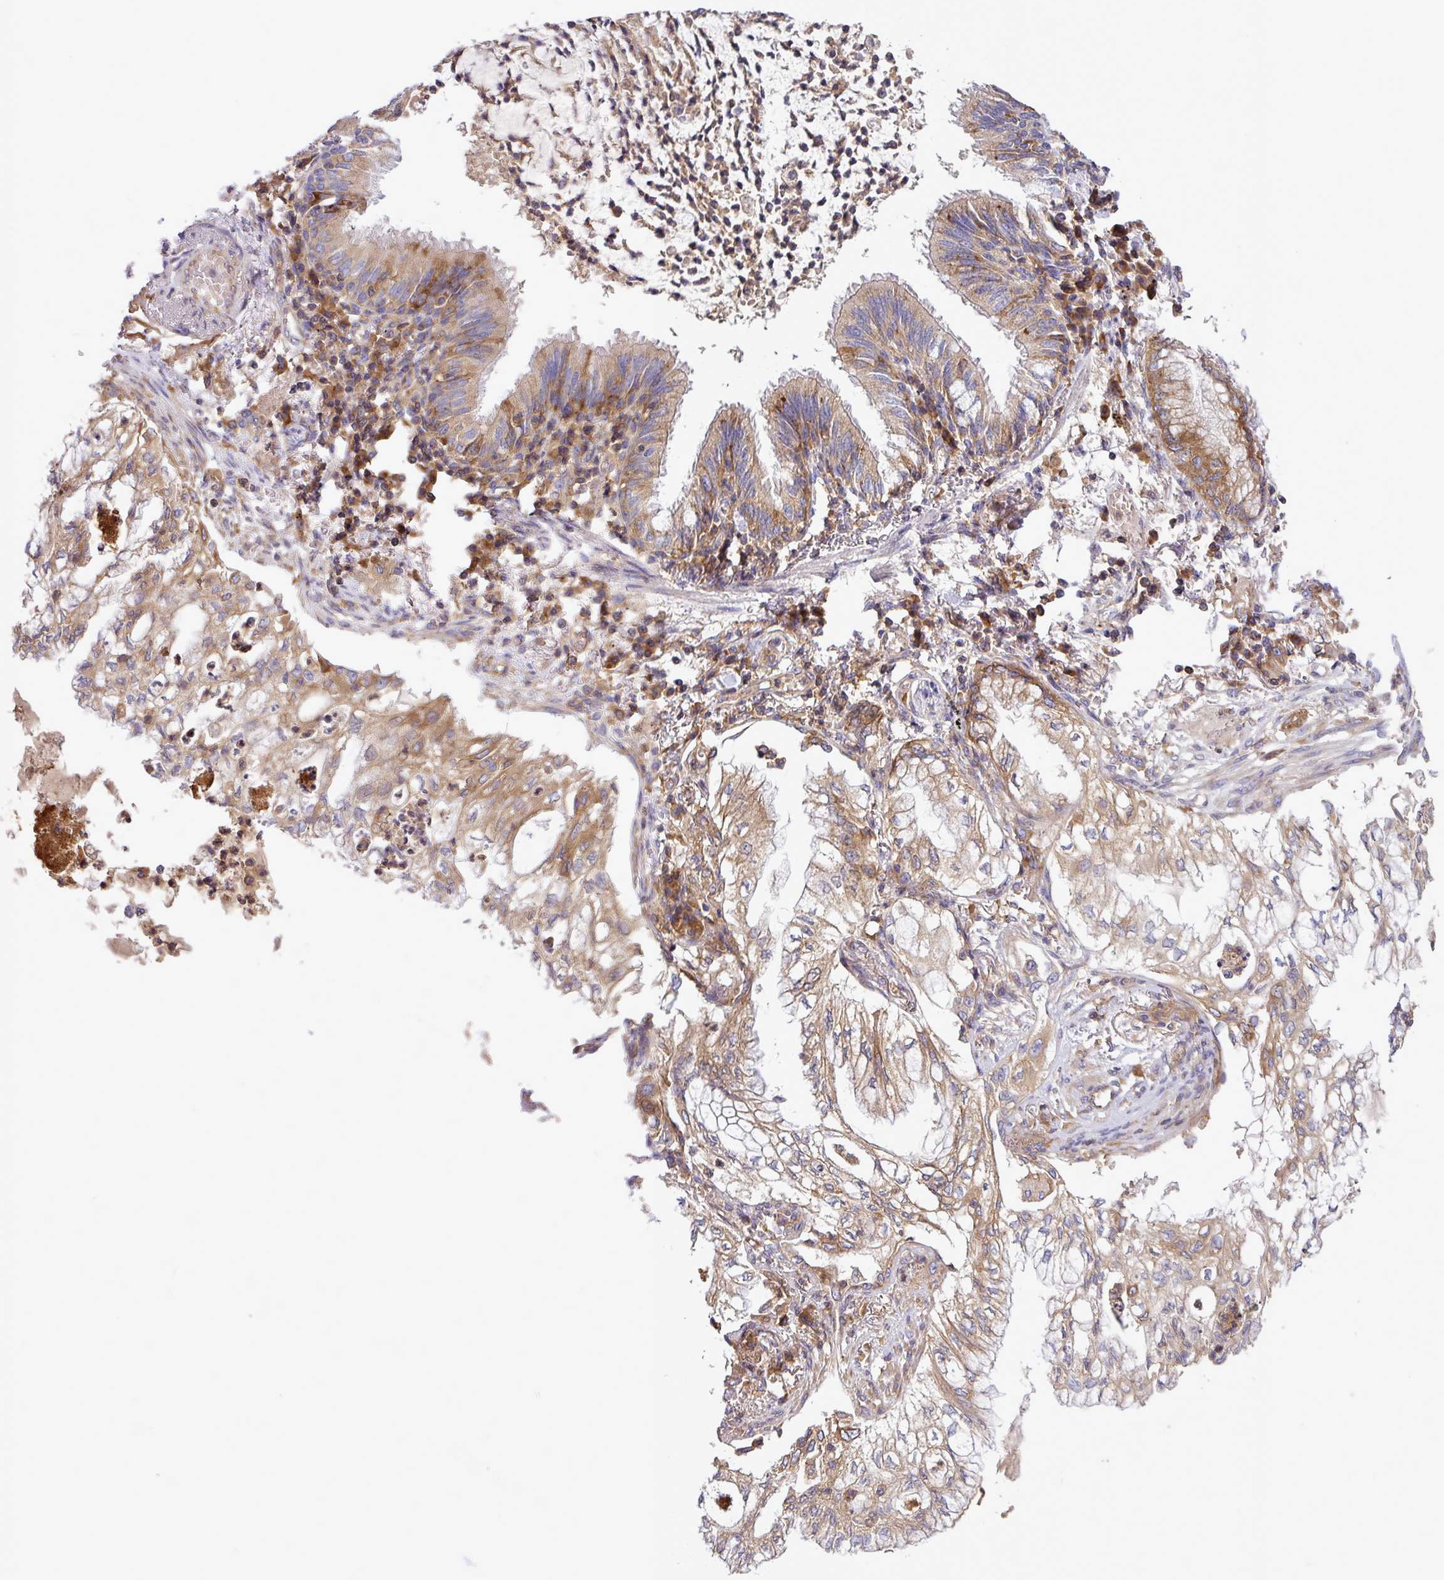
{"staining": {"intensity": "moderate", "quantity": ">75%", "location": "cytoplasmic/membranous"}, "tissue": "lung cancer", "cell_type": "Tumor cells", "image_type": "cancer", "snomed": [{"axis": "morphology", "description": "Adenocarcinoma, NOS"}, {"axis": "topography", "description": "Lung"}], "caption": "Immunohistochemical staining of human adenocarcinoma (lung) reveals medium levels of moderate cytoplasmic/membranous protein expression in approximately >75% of tumor cells. The protein is stained brown, and the nuclei are stained in blue (DAB IHC with brightfield microscopy, high magnification).", "gene": "LRRC74B", "patient": {"sex": "female", "age": 70}}